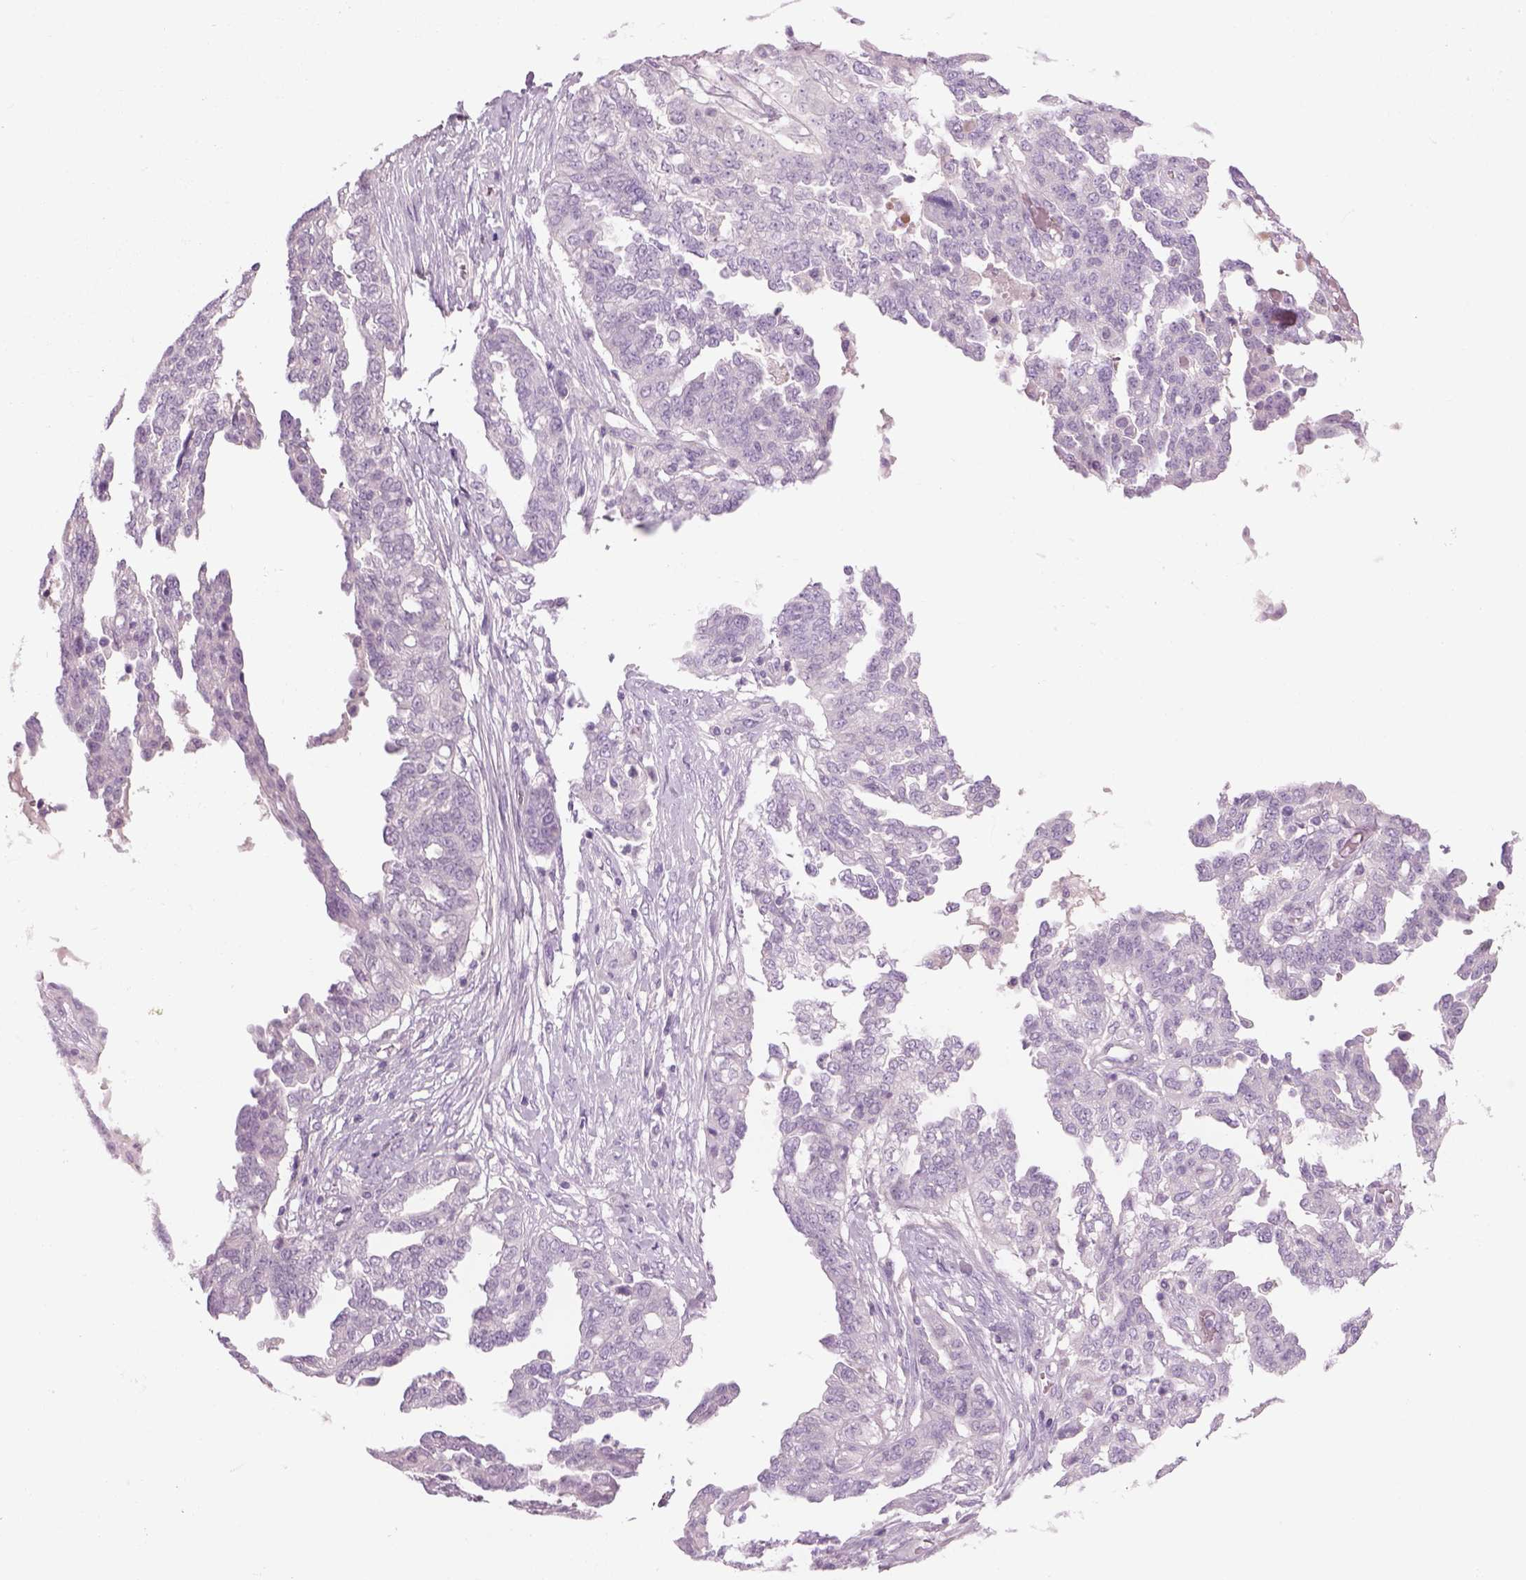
{"staining": {"intensity": "negative", "quantity": "none", "location": "none"}, "tissue": "ovarian cancer", "cell_type": "Tumor cells", "image_type": "cancer", "snomed": [{"axis": "morphology", "description": "Cystadenocarcinoma, serous, NOS"}, {"axis": "topography", "description": "Ovary"}], "caption": "Protein analysis of serous cystadenocarcinoma (ovarian) reveals no significant staining in tumor cells.", "gene": "MDH1B", "patient": {"sex": "female", "age": 67}}